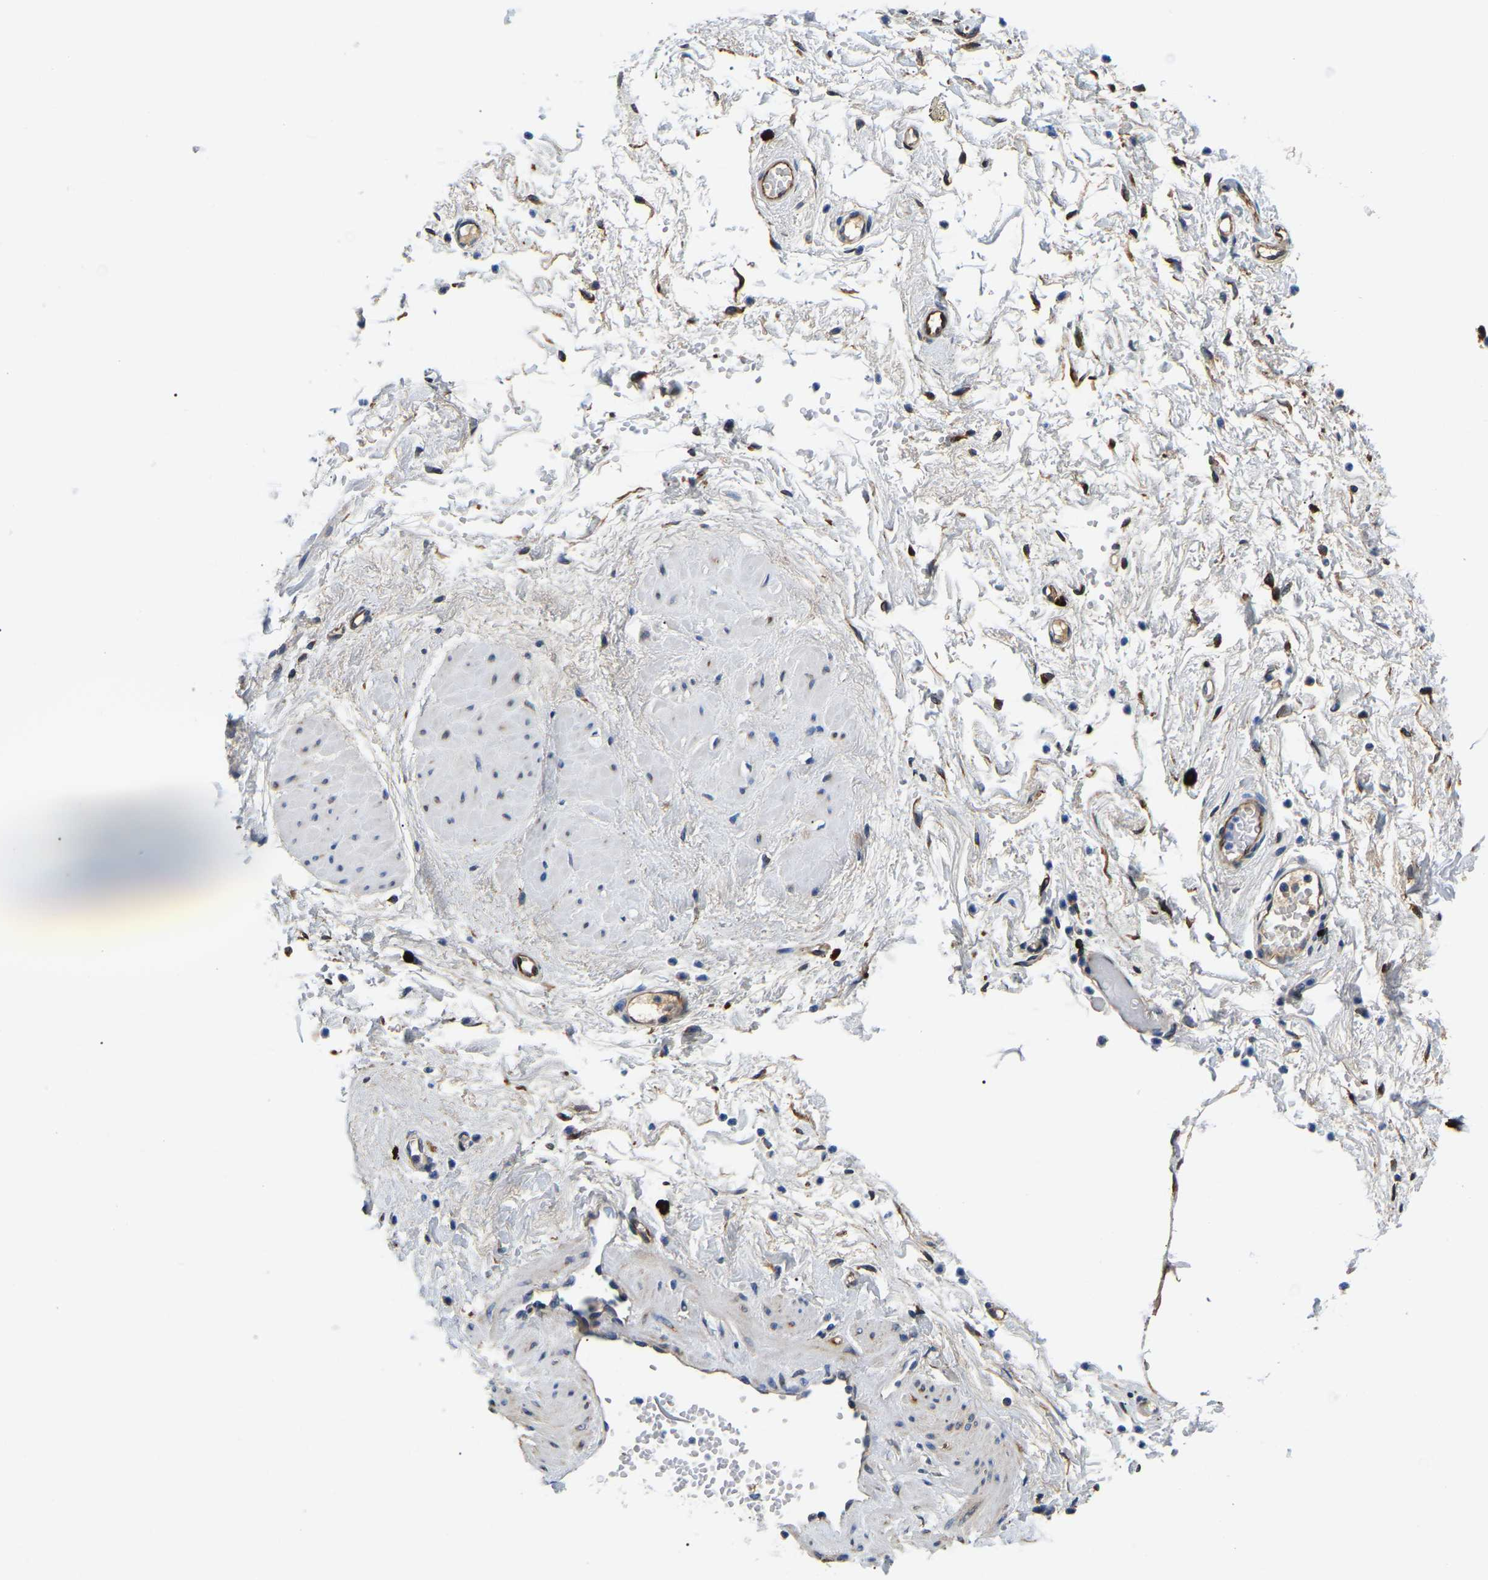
{"staining": {"intensity": "negative", "quantity": "none", "location": "none"}, "tissue": "adipose tissue", "cell_type": "Adipocytes", "image_type": "normal", "snomed": [{"axis": "morphology", "description": "Normal tissue, NOS"}, {"axis": "topography", "description": "Soft tissue"}, {"axis": "topography", "description": "Vascular tissue"}], "caption": "This histopathology image is of normal adipose tissue stained with immunohistochemistry (IHC) to label a protein in brown with the nuclei are counter-stained blue. There is no positivity in adipocytes.", "gene": "DUSP8", "patient": {"sex": "female", "age": 35}}